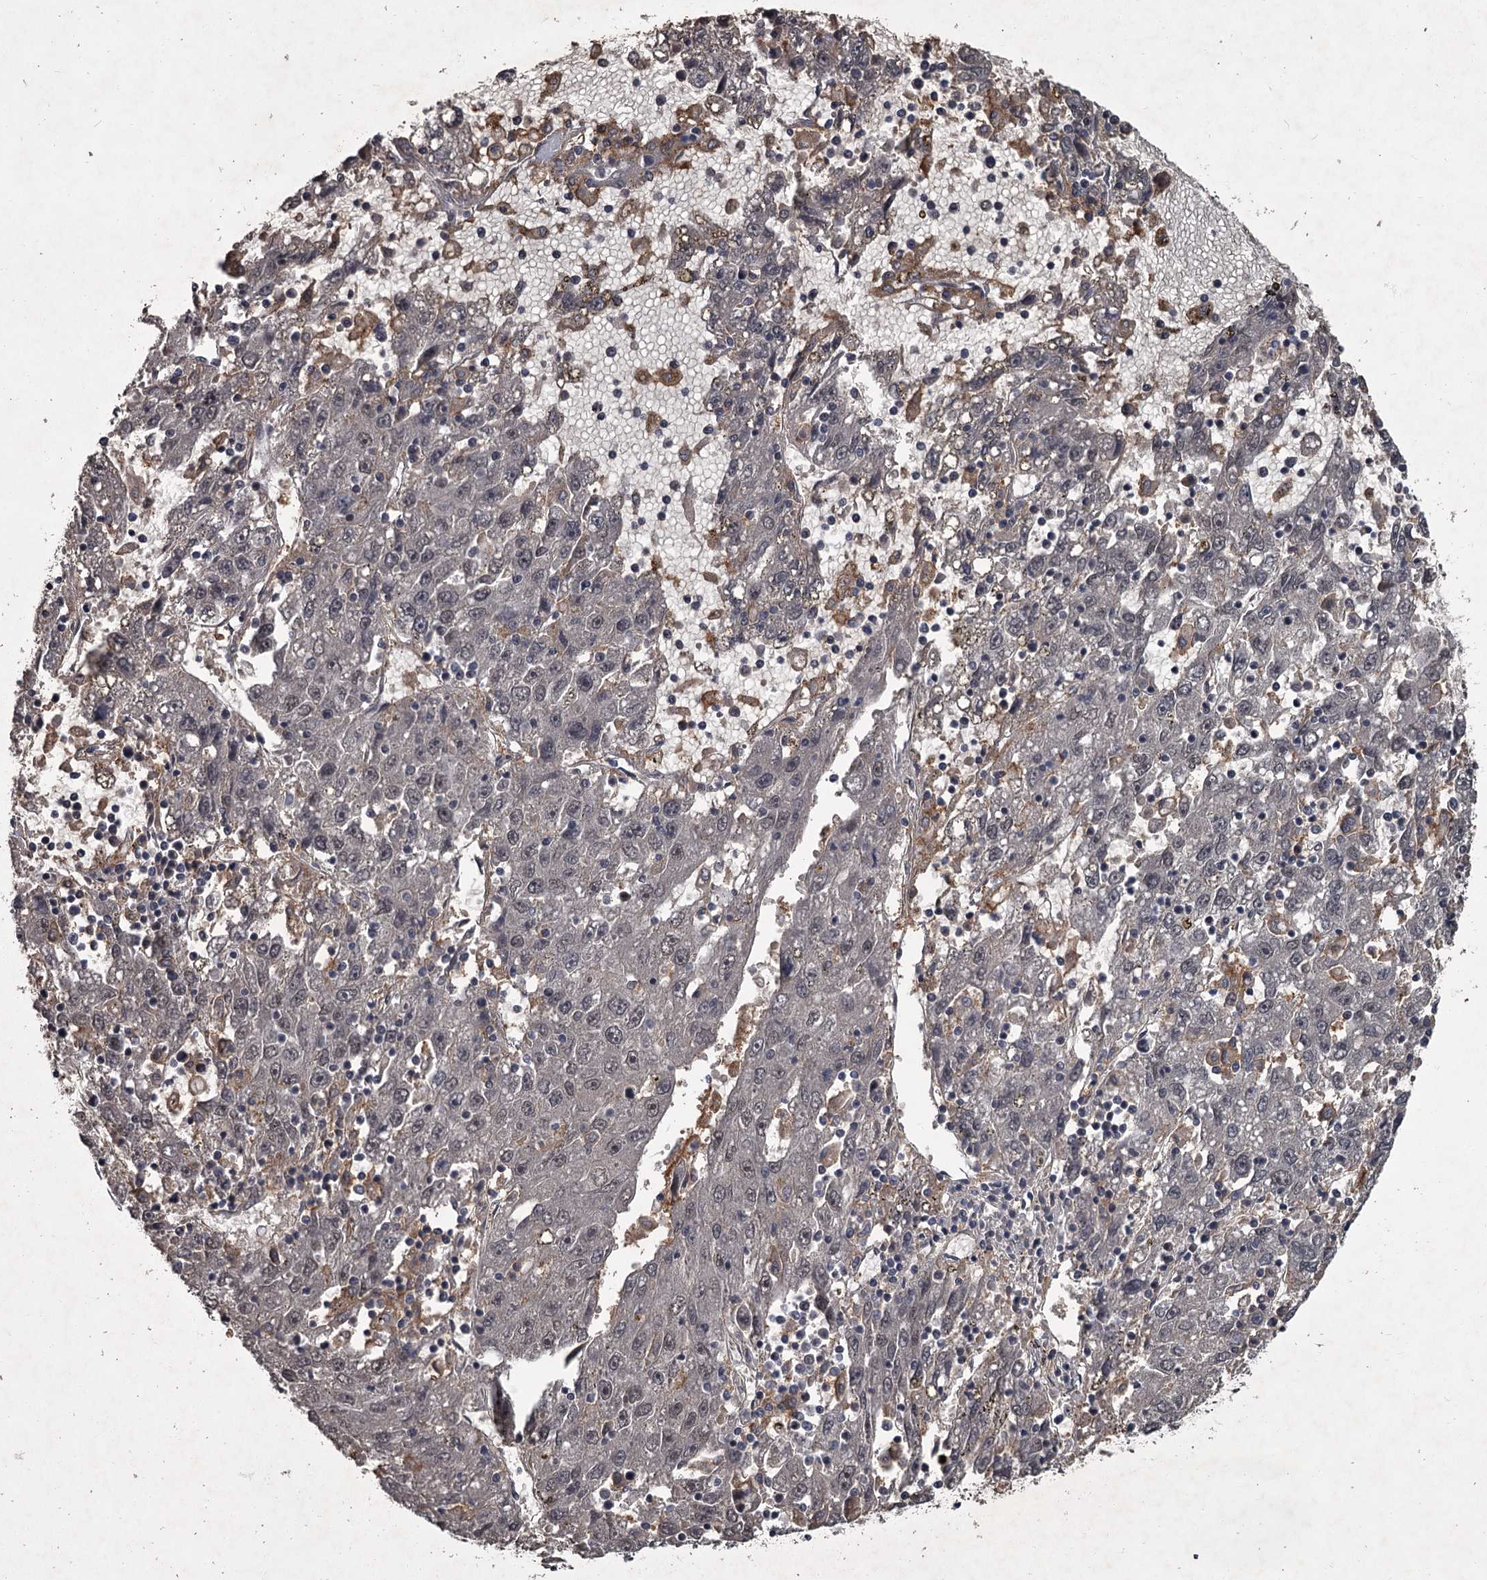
{"staining": {"intensity": "weak", "quantity": "<25%", "location": "nuclear"}, "tissue": "liver cancer", "cell_type": "Tumor cells", "image_type": "cancer", "snomed": [{"axis": "morphology", "description": "Carcinoma, Hepatocellular, NOS"}, {"axis": "topography", "description": "Liver"}], "caption": "Tumor cells show no significant positivity in liver cancer.", "gene": "FLVCR2", "patient": {"sex": "male", "age": 49}}